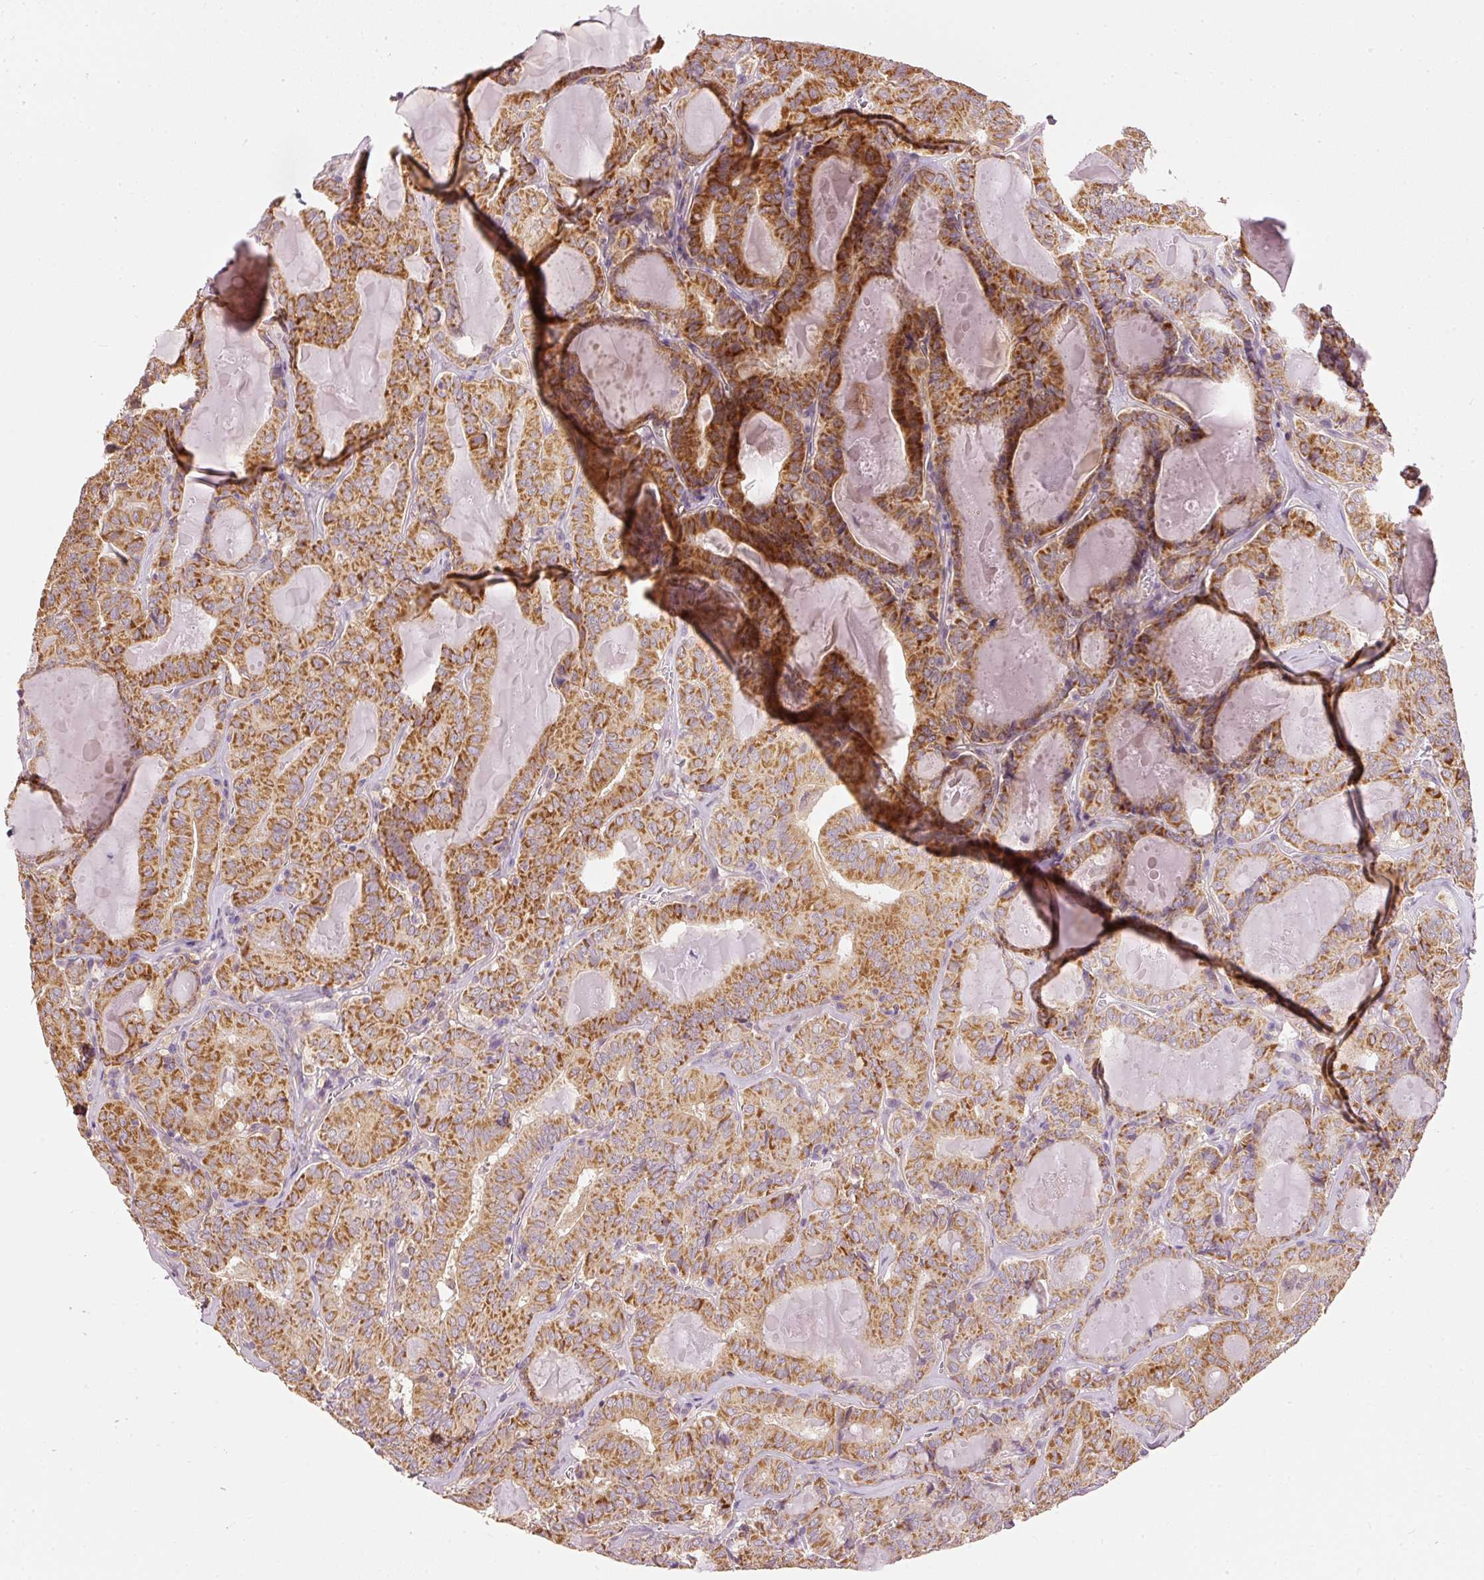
{"staining": {"intensity": "strong", "quantity": ">75%", "location": "cytoplasmic/membranous"}, "tissue": "thyroid cancer", "cell_type": "Tumor cells", "image_type": "cancer", "snomed": [{"axis": "morphology", "description": "Papillary adenocarcinoma, NOS"}, {"axis": "topography", "description": "Thyroid gland"}], "caption": "Human thyroid cancer stained with a protein marker demonstrates strong staining in tumor cells.", "gene": "MTHFD1L", "patient": {"sex": "female", "age": 72}}